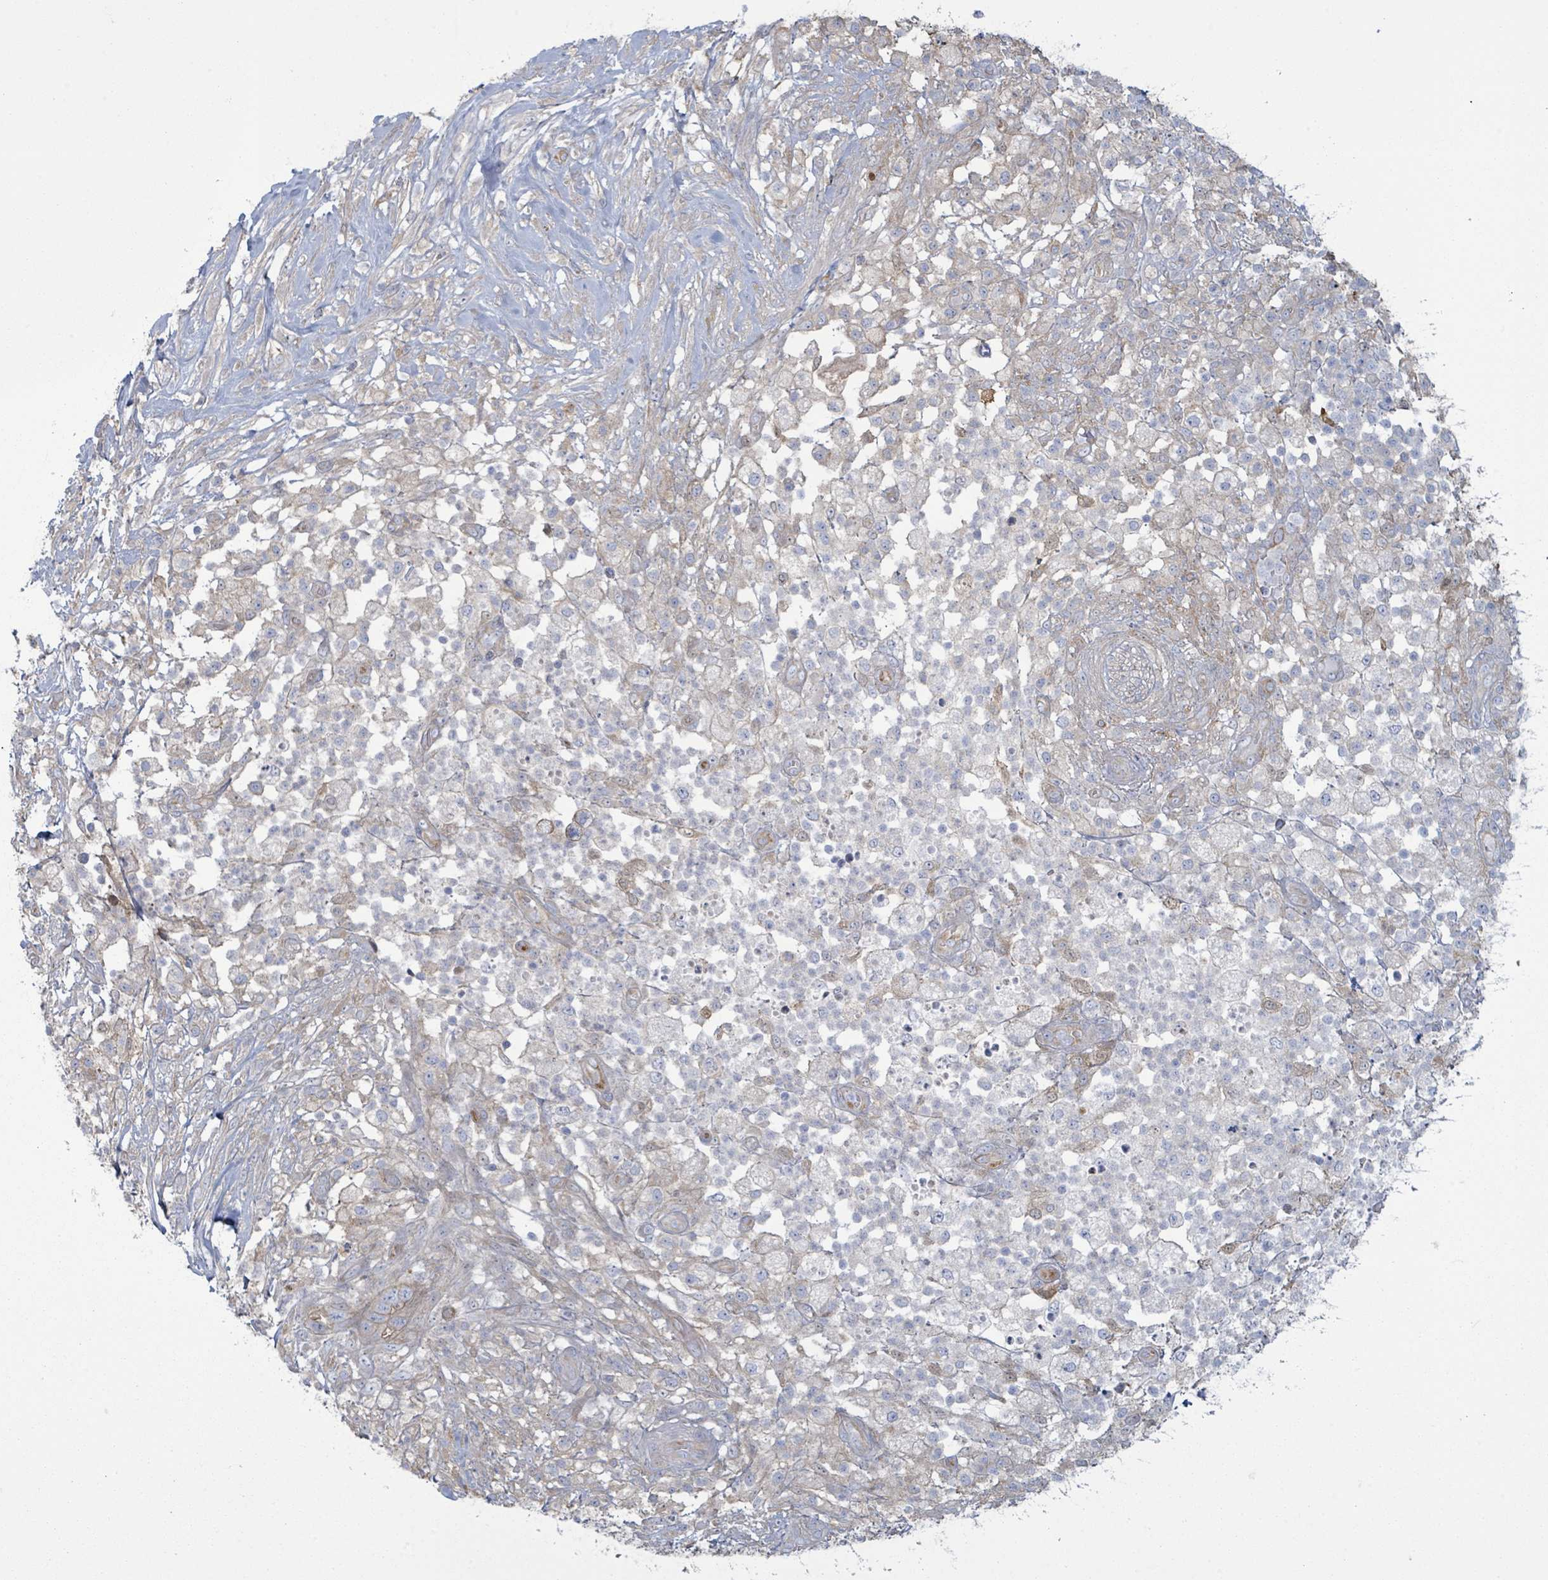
{"staining": {"intensity": "negative", "quantity": "none", "location": "none"}, "tissue": "pancreatic cancer", "cell_type": "Tumor cells", "image_type": "cancer", "snomed": [{"axis": "morphology", "description": "Adenocarcinoma, NOS"}, {"axis": "topography", "description": "Pancreas"}], "caption": "Tumor cells show no significant protein expression in pancreatic cancer (adenocarcinoma). Brightfield microscopy of immunohistochemistry (IHC) stained with DAB (3,3'-diaminobenzidine) (brown) and hematoxylin (blue), captured at high magnification.", "gene": "COL13A1", "patient": {"sex": "female", "age": 72}}